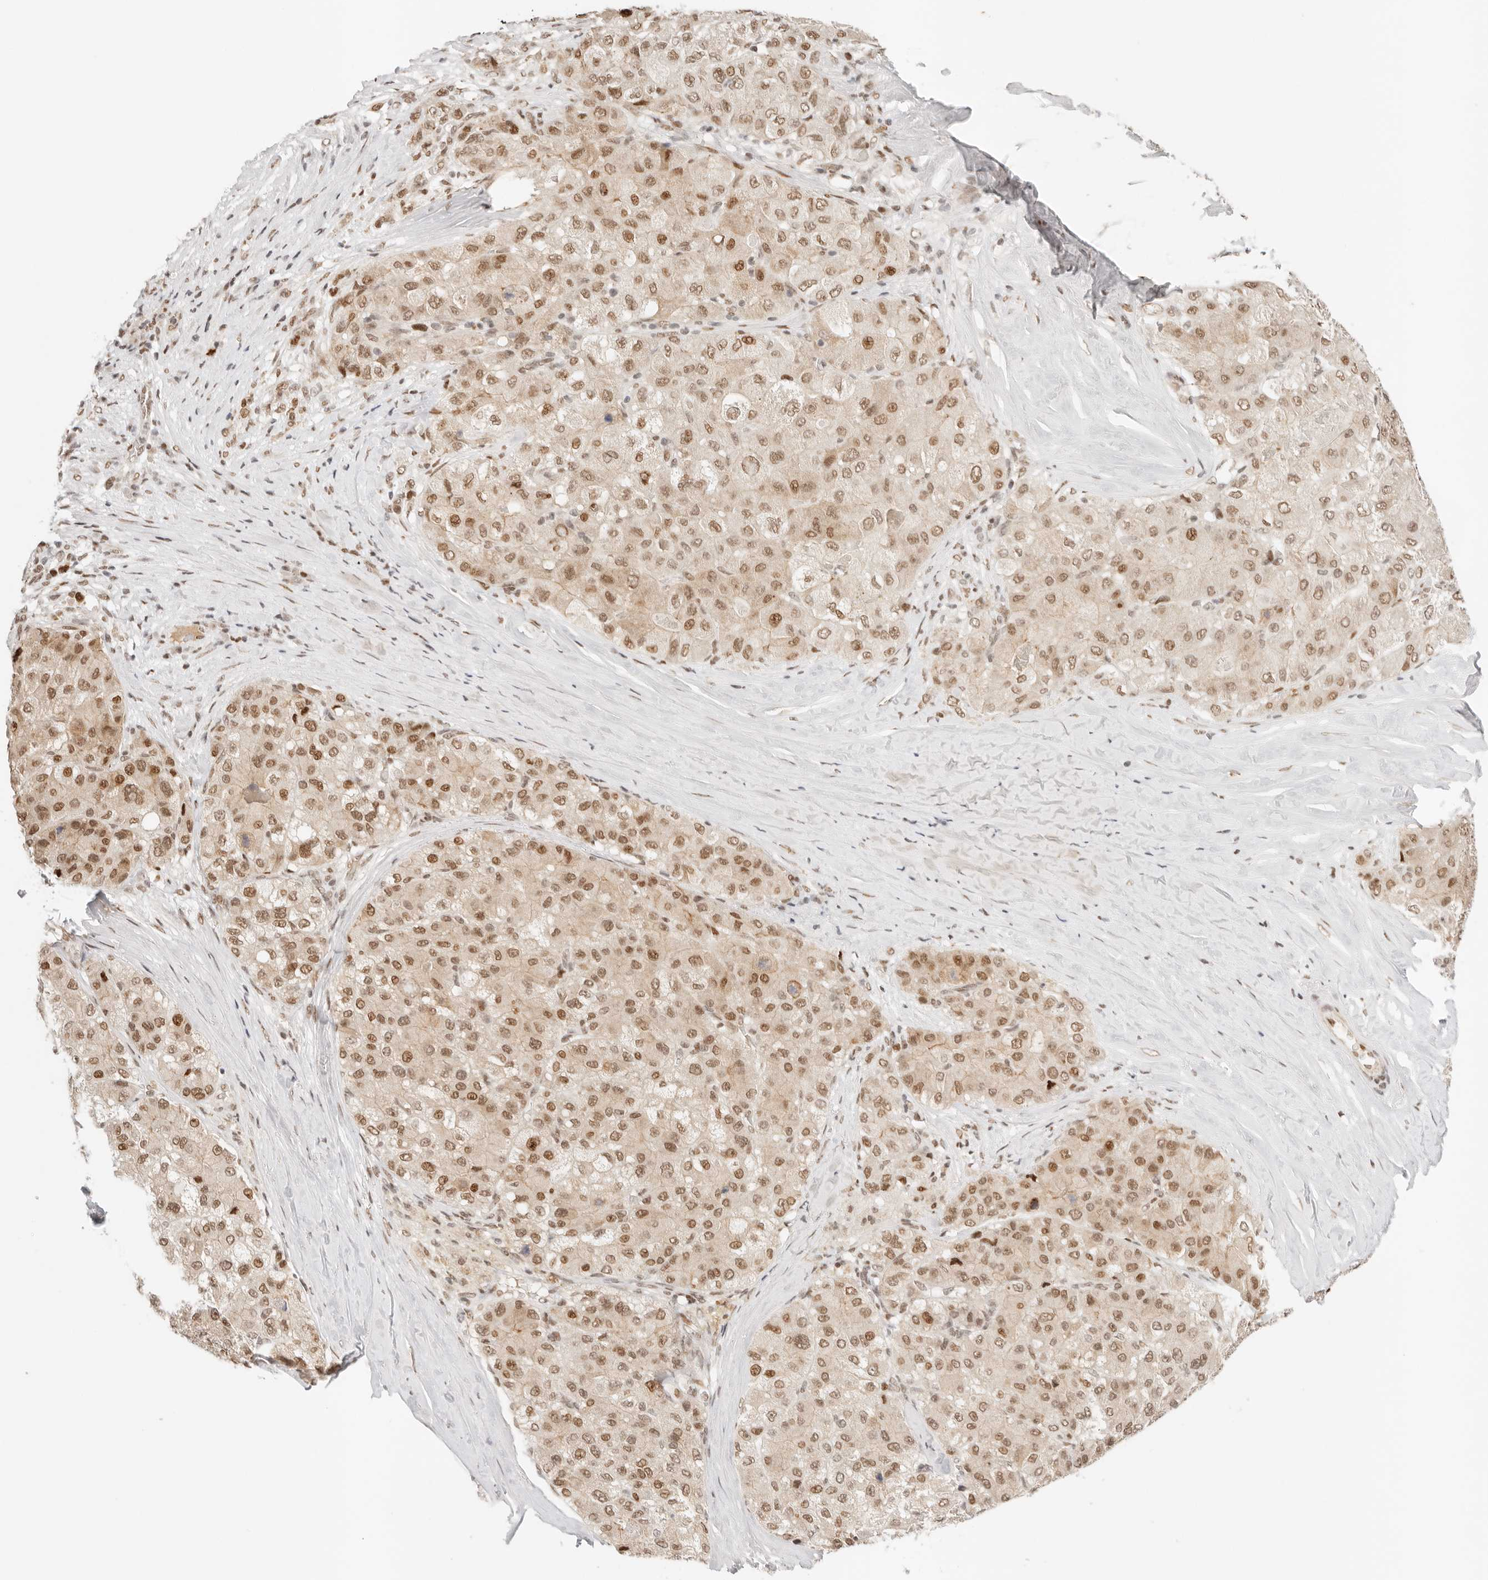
{"staining": {"intensity": "moderate", "quantity": ">75%", "location": "nuclear"}, "tissue": "liver cancer", "cell_type": "Tumor cells", "image_type": "cancer", "snomed": [{"axis": "morphology", "description": "Carcinoma, Hepatocellular, NOS"}, {"axis": "topography", "description": "Liver"}], "caption": "The micrograph demonstrates a brown stain indicating the presence of a protein in the nuclear of tumor cells in liver cancer.", "gene": "HOXC5", "patient": {"sex": "male", "age": 80}}